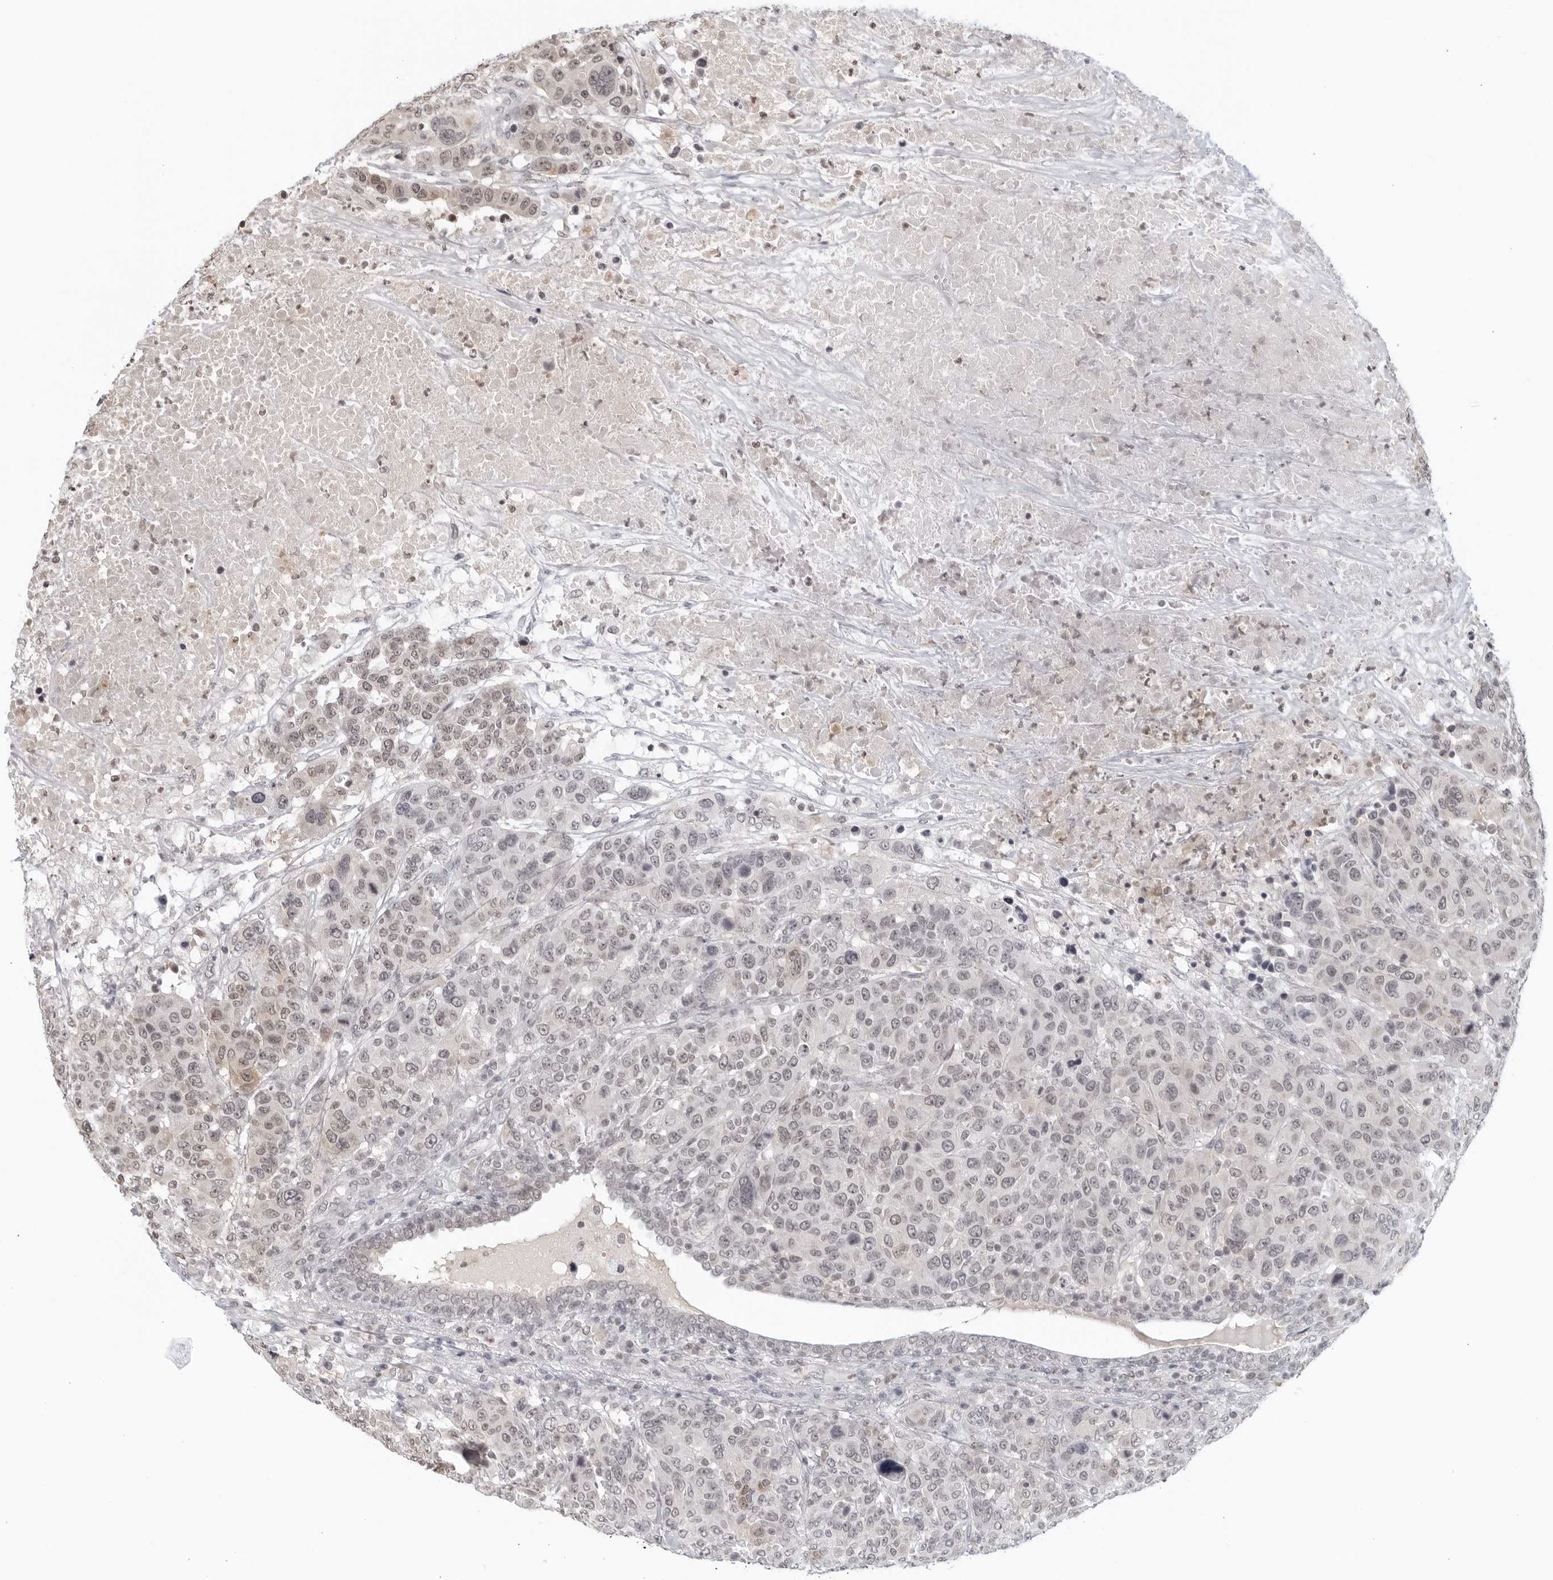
{"staining": {"intensity": "weak", "quantity": "25%-75%", "location": "nuclear"}, "tissue": "breast cancer", "cell_type": "Tumor cells", "image_type": "cancer", "snomed": [{"axis": "morphology", "description": "Duct carcinoma"}, {"axis": "topography", "description": "Breast"}], "caption": "Infiltrating ductal carcinoma (breast) tissue shows weak nuclear expression in about 25%-75% of tumor cells, visualized by immunohistochemistry. (DAB (3,3'-diaminobenzidine) IHC, brown staining for protein, blue staining for nuclei).", "gene": "RAB11FIP3", "patient": {"sex": "female", "age": 37}}